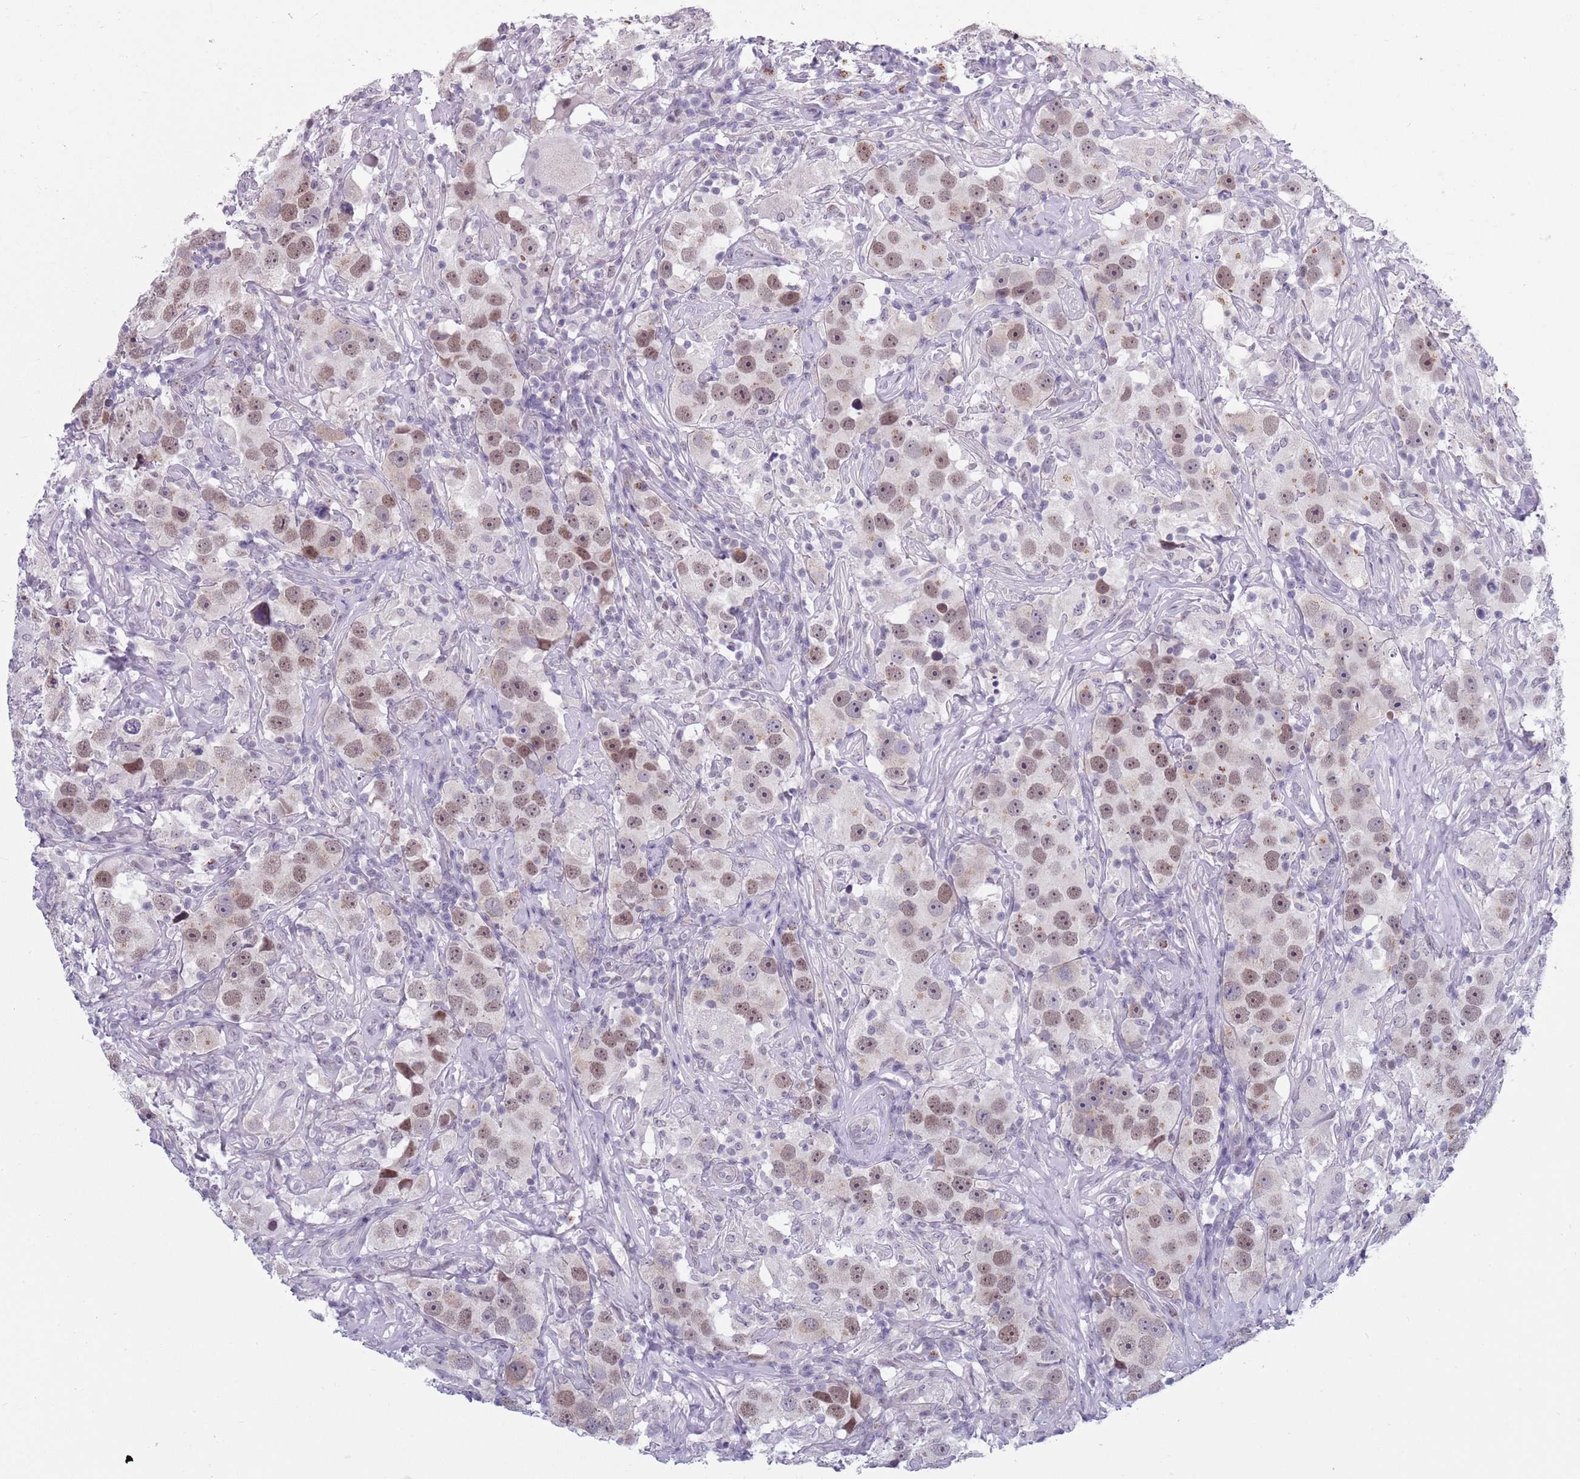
{"staining": {"intensity": "weak", "quantity": ">75%", "location": "nuclear"}, "tissue": "testis cancer", "cell_type": "Tumor cells", "image_type": "cancer", "snomed": [{"axis": "morphology", "description": "Seminoma, NOS"}, {"axis": "topography", "description": "Testis"}], "caption": "Immunohistochemical staining of testis cancer (seminoma) exhibits low levels of weak nuclear expression in about >75% of tumor cells.", "gene": "ZKSCAN2", "patient": {"sex": "male", "age": 49}}